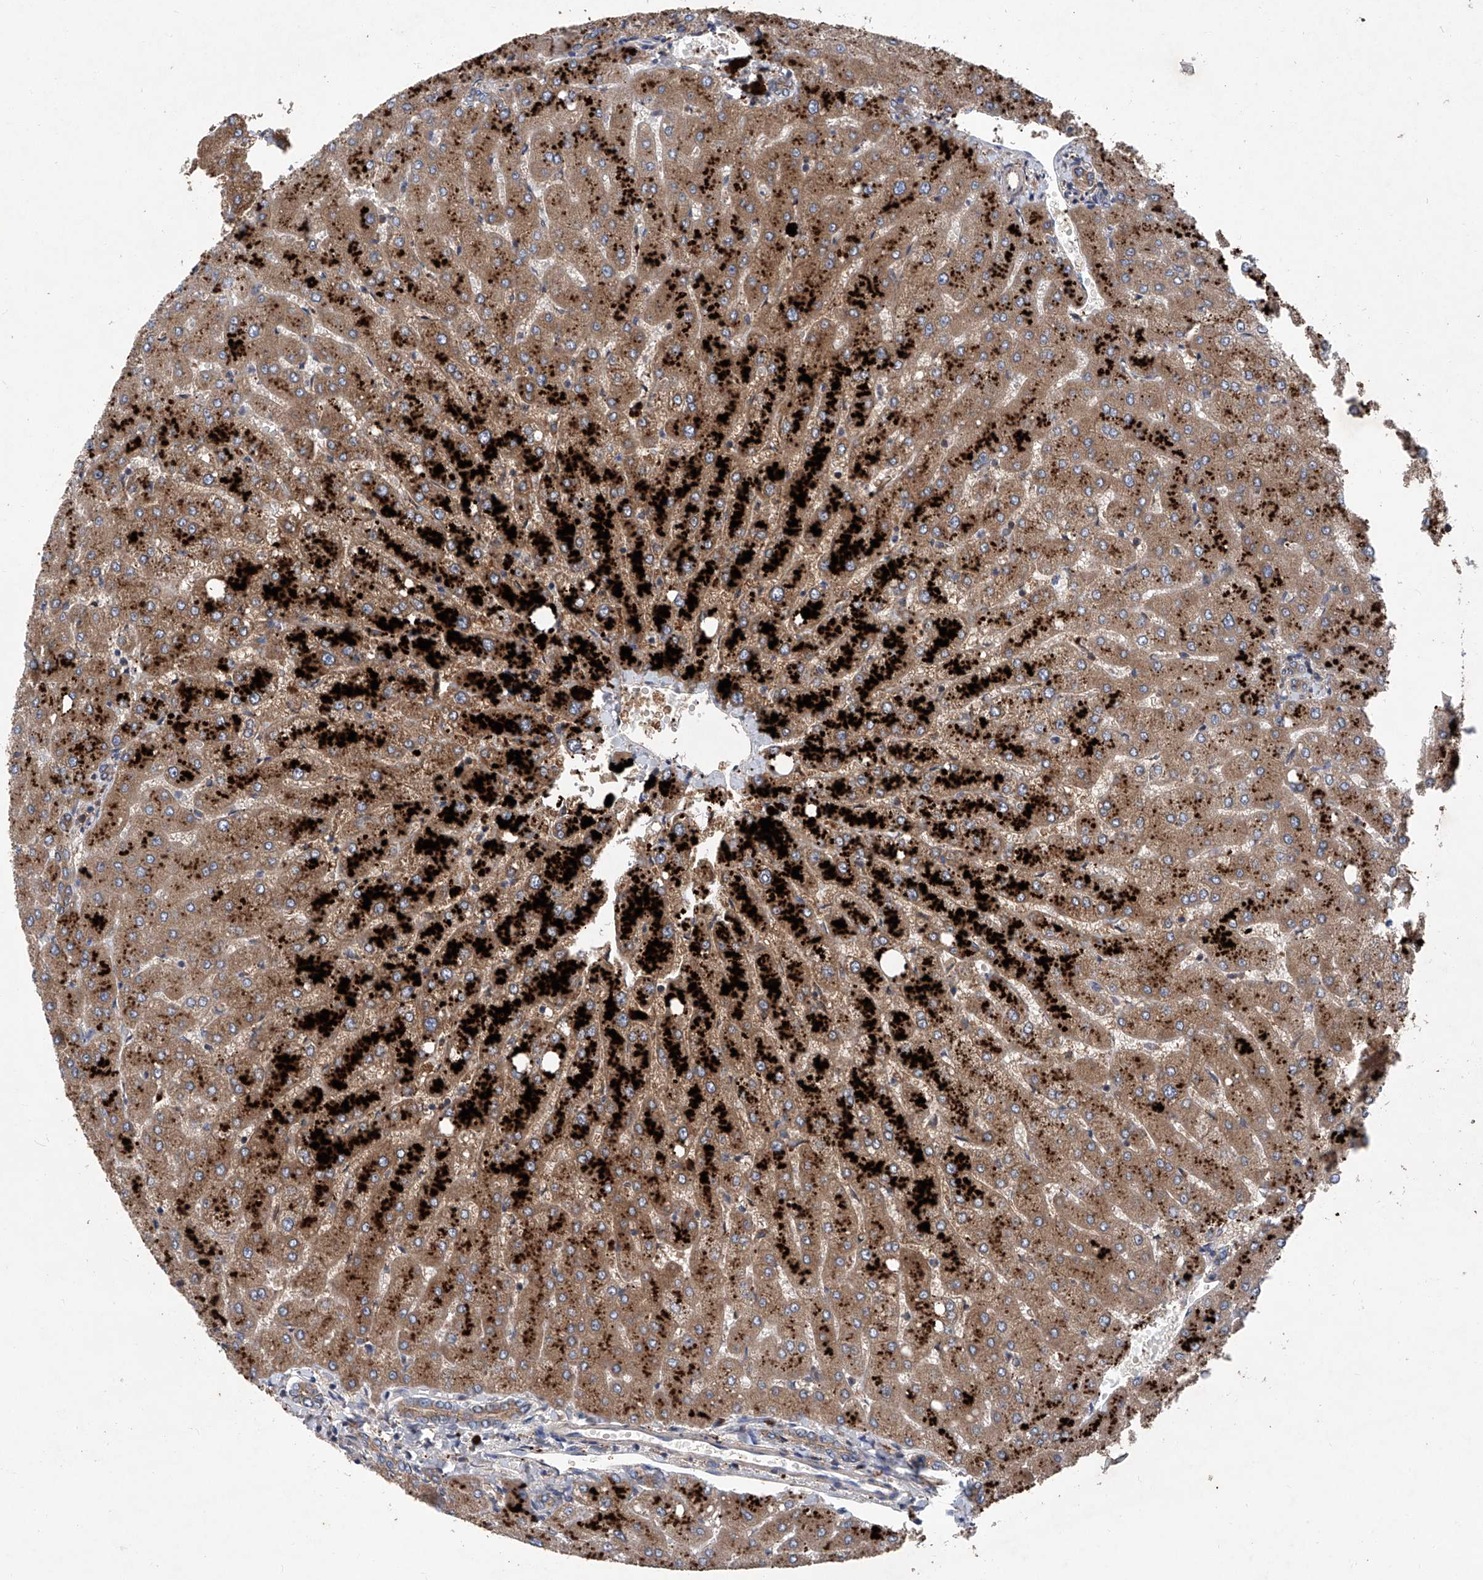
{"staining": {"intensity": "moderate", "quantity": "25%-75%", "location": "cytoplasmic/membranous"}, "tissue": "liver", "cell_type": "Cholangiocytes", "image_type": "normal", "snomed": [{"axis": "morphology", "description": "Normal tissue, NOS"}, {"axis": "topography", "description": "Liver"}], "caption": "High-power microscopy captured an immunohistochemistry image of benign liver, revealing moderate cytoplasmic/membranous positivity in about 25%-75% of cholangiocytes.", "gene": "ASCC3", "patient": {"sex": "female", "age": 54}}